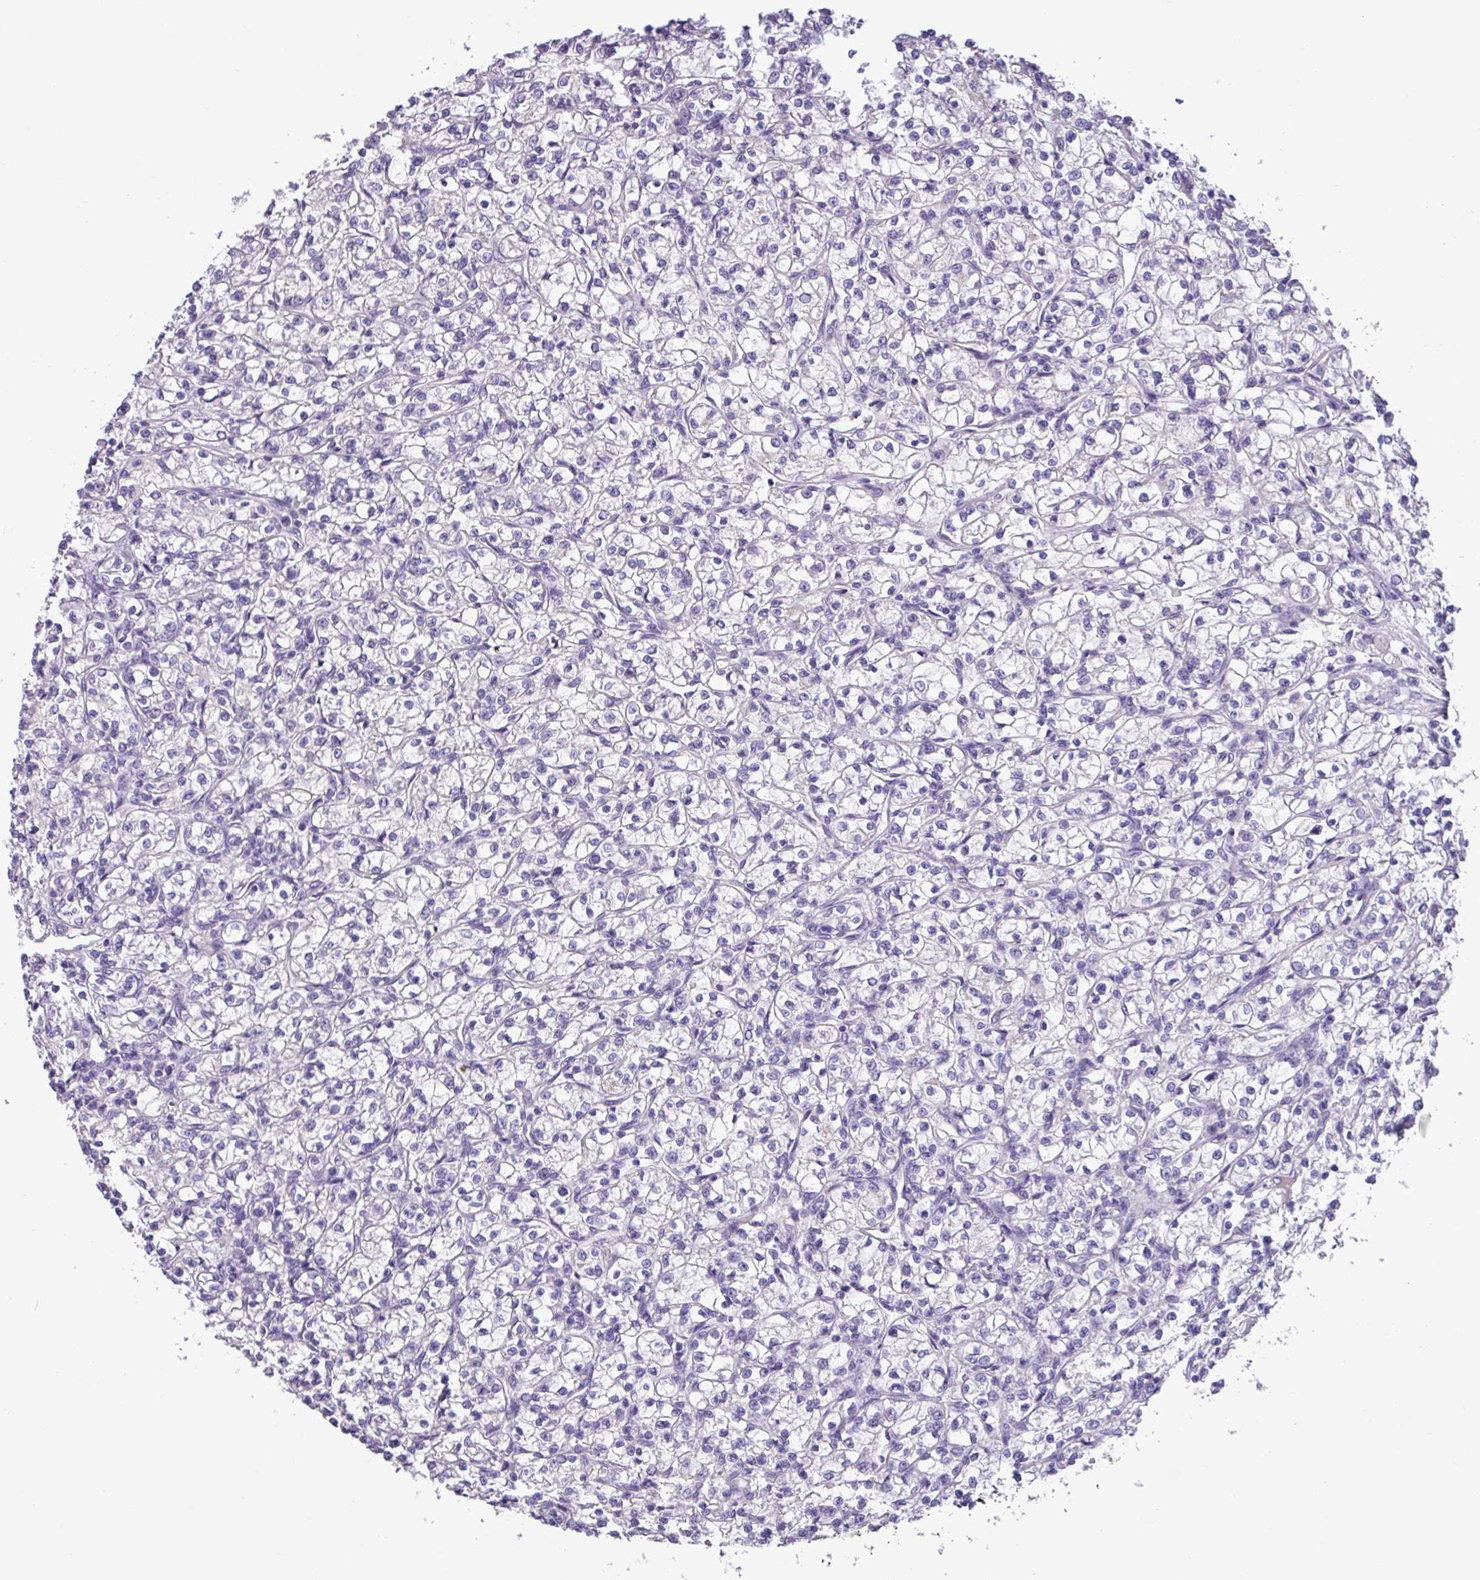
{"staining": {"intensity": "negative", "quantity": "none", "location": "none"}, "tissue": "renal cancer", "cell_type": "Tumor cells", "image_type": "cancer", "snomed": [{"axis": "morphology", "description": "Adenocarcinoma, NOS"}, {"axis": "topography", "description": "Kidney"}], "caption": "Immunohistochemistry image of neoplastic tissue: human renal cancer stained with DAB reveals no significant protein expression in tumor cells.", "gene": "EPCAM", "patient": {"sex": "female", "age": 59}}